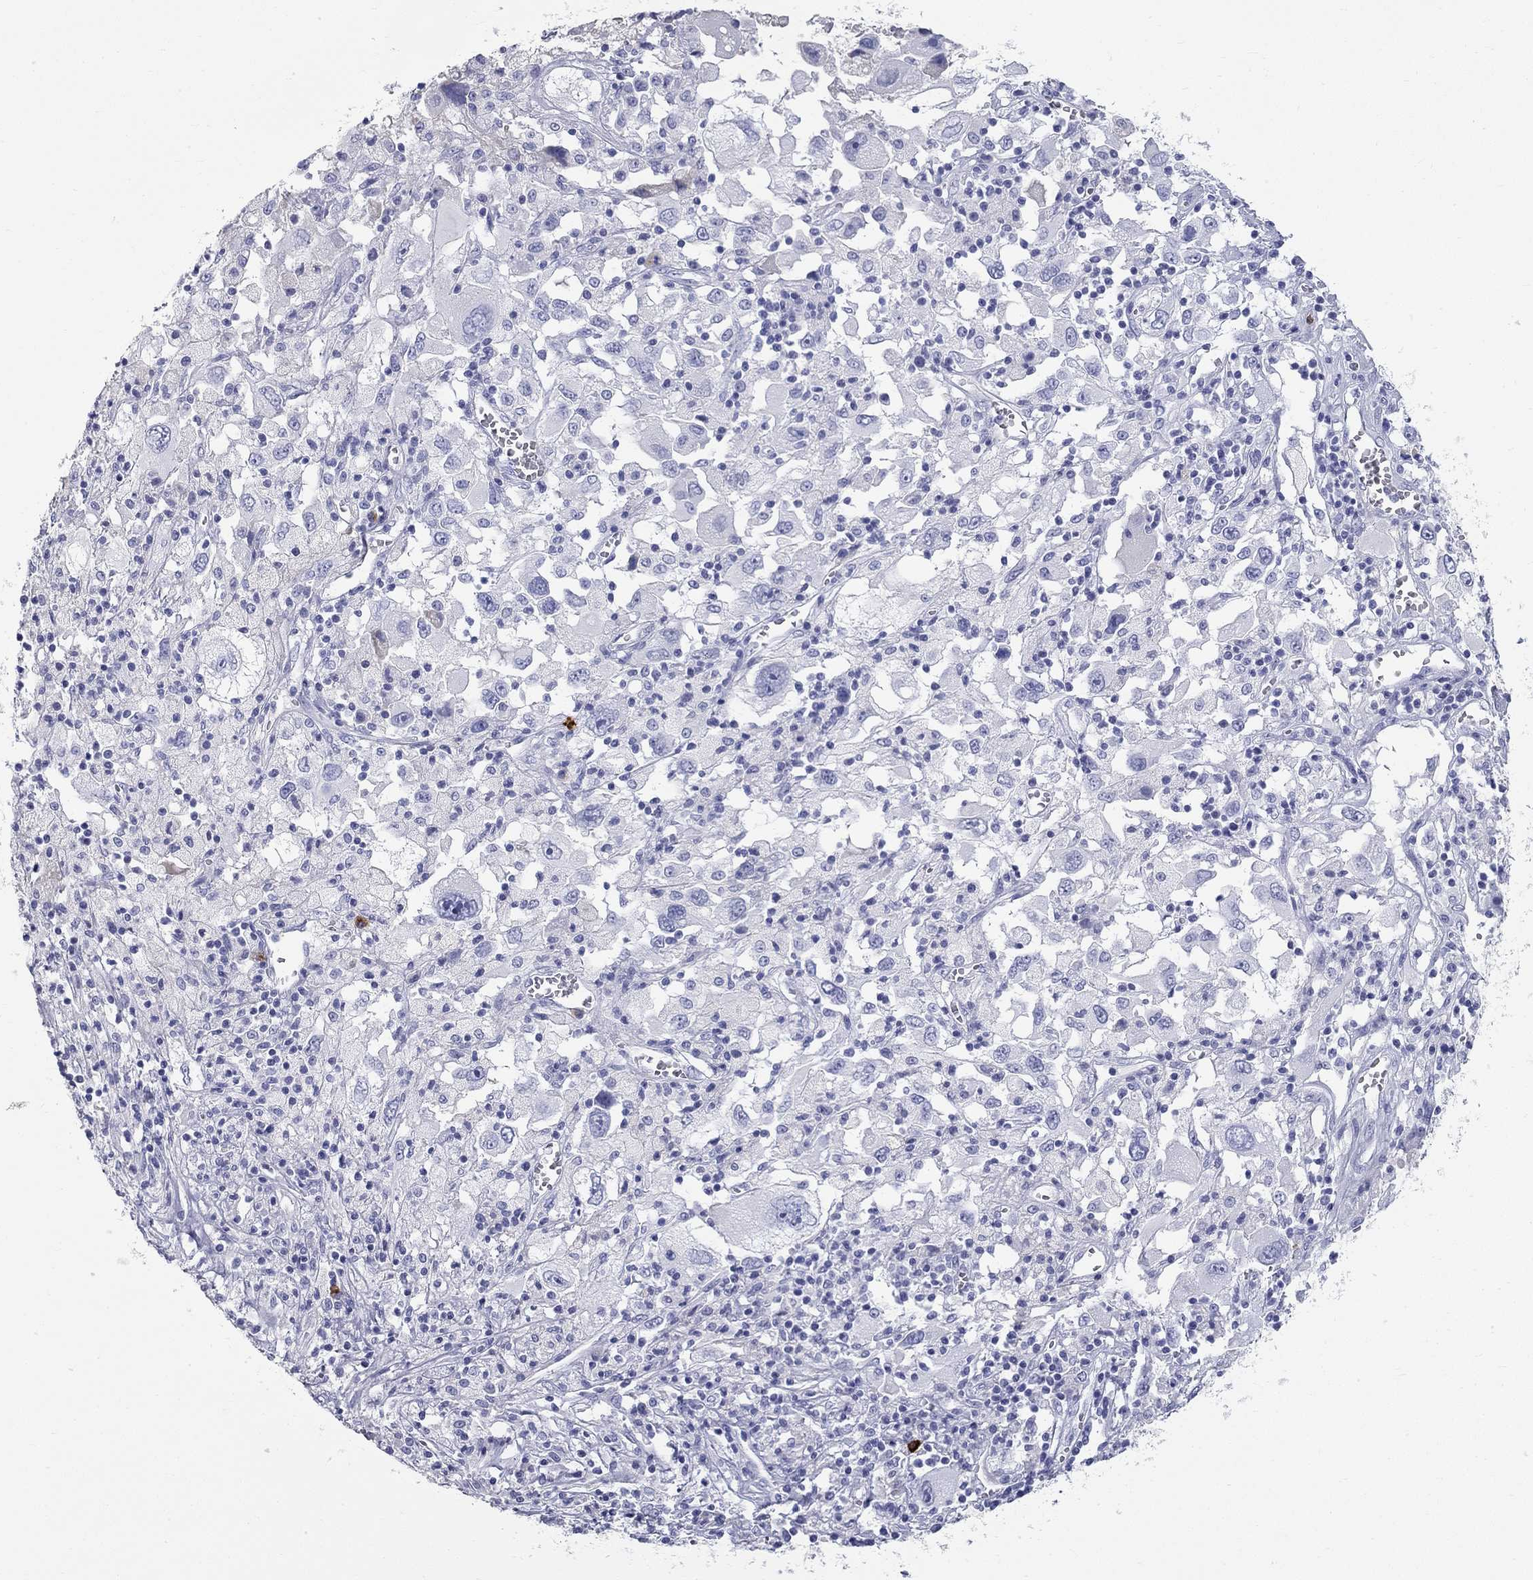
{"staining": {"intensity": "negative", "quantity": "none", "location": "none"}, "tissue": "melanoma", "cell_type": "Tumor cells", "image_type": "cancer", "snomed": [{"axis": "morphology", "description": "Malignant melanoma, Metastatic site"}, {"axis": "topography", "description": "Soft tissue"}], "caption": "DAB (3,3'-diaminobenzidine) immunohistochemical staining of melanoma reveals no significant expression in tumor cells.", "gene": "PHOX2B", "patient": {"sex": "male", "age": 50}}